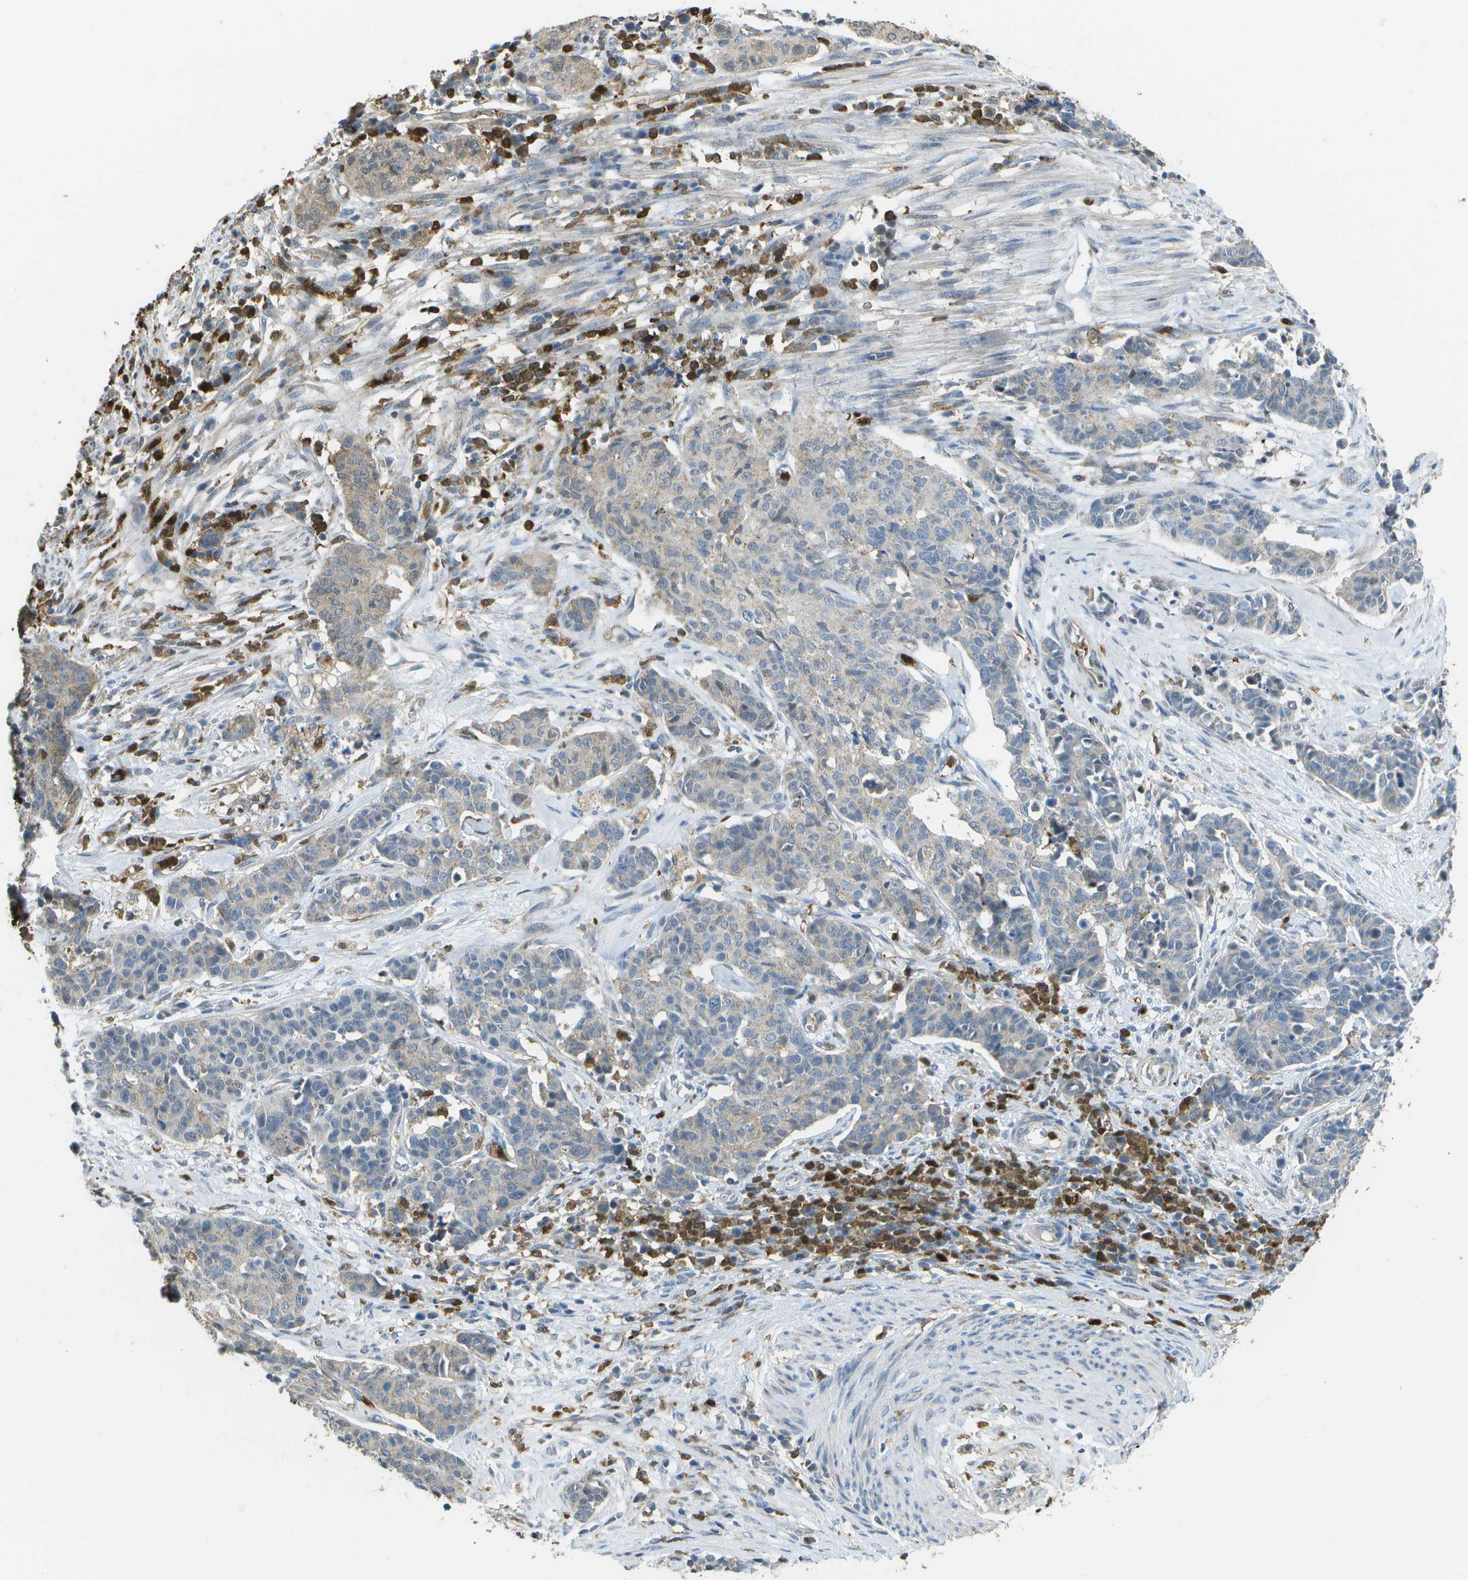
{"staining": {"intensity": "weak", "quantity": "<25%", "location": "cytoplasmic/membranous"}, "tissue": "cervical cancer", "cell_type": "Tumor cells", "image_type": "cancer", "snomed": [{"axis": "morphology", "description": "Squamous cell carcinoma, NOS"}, {"axis": "topography", "description": "Cervix"}], "caption": "This is a histopathology image of immunohistochemistry staining of cervical squamous cell carcinoma, which shows no expression in tumor cells.", "gene": "CACHD1", "patient": {"sex": "female", "age": 35}}